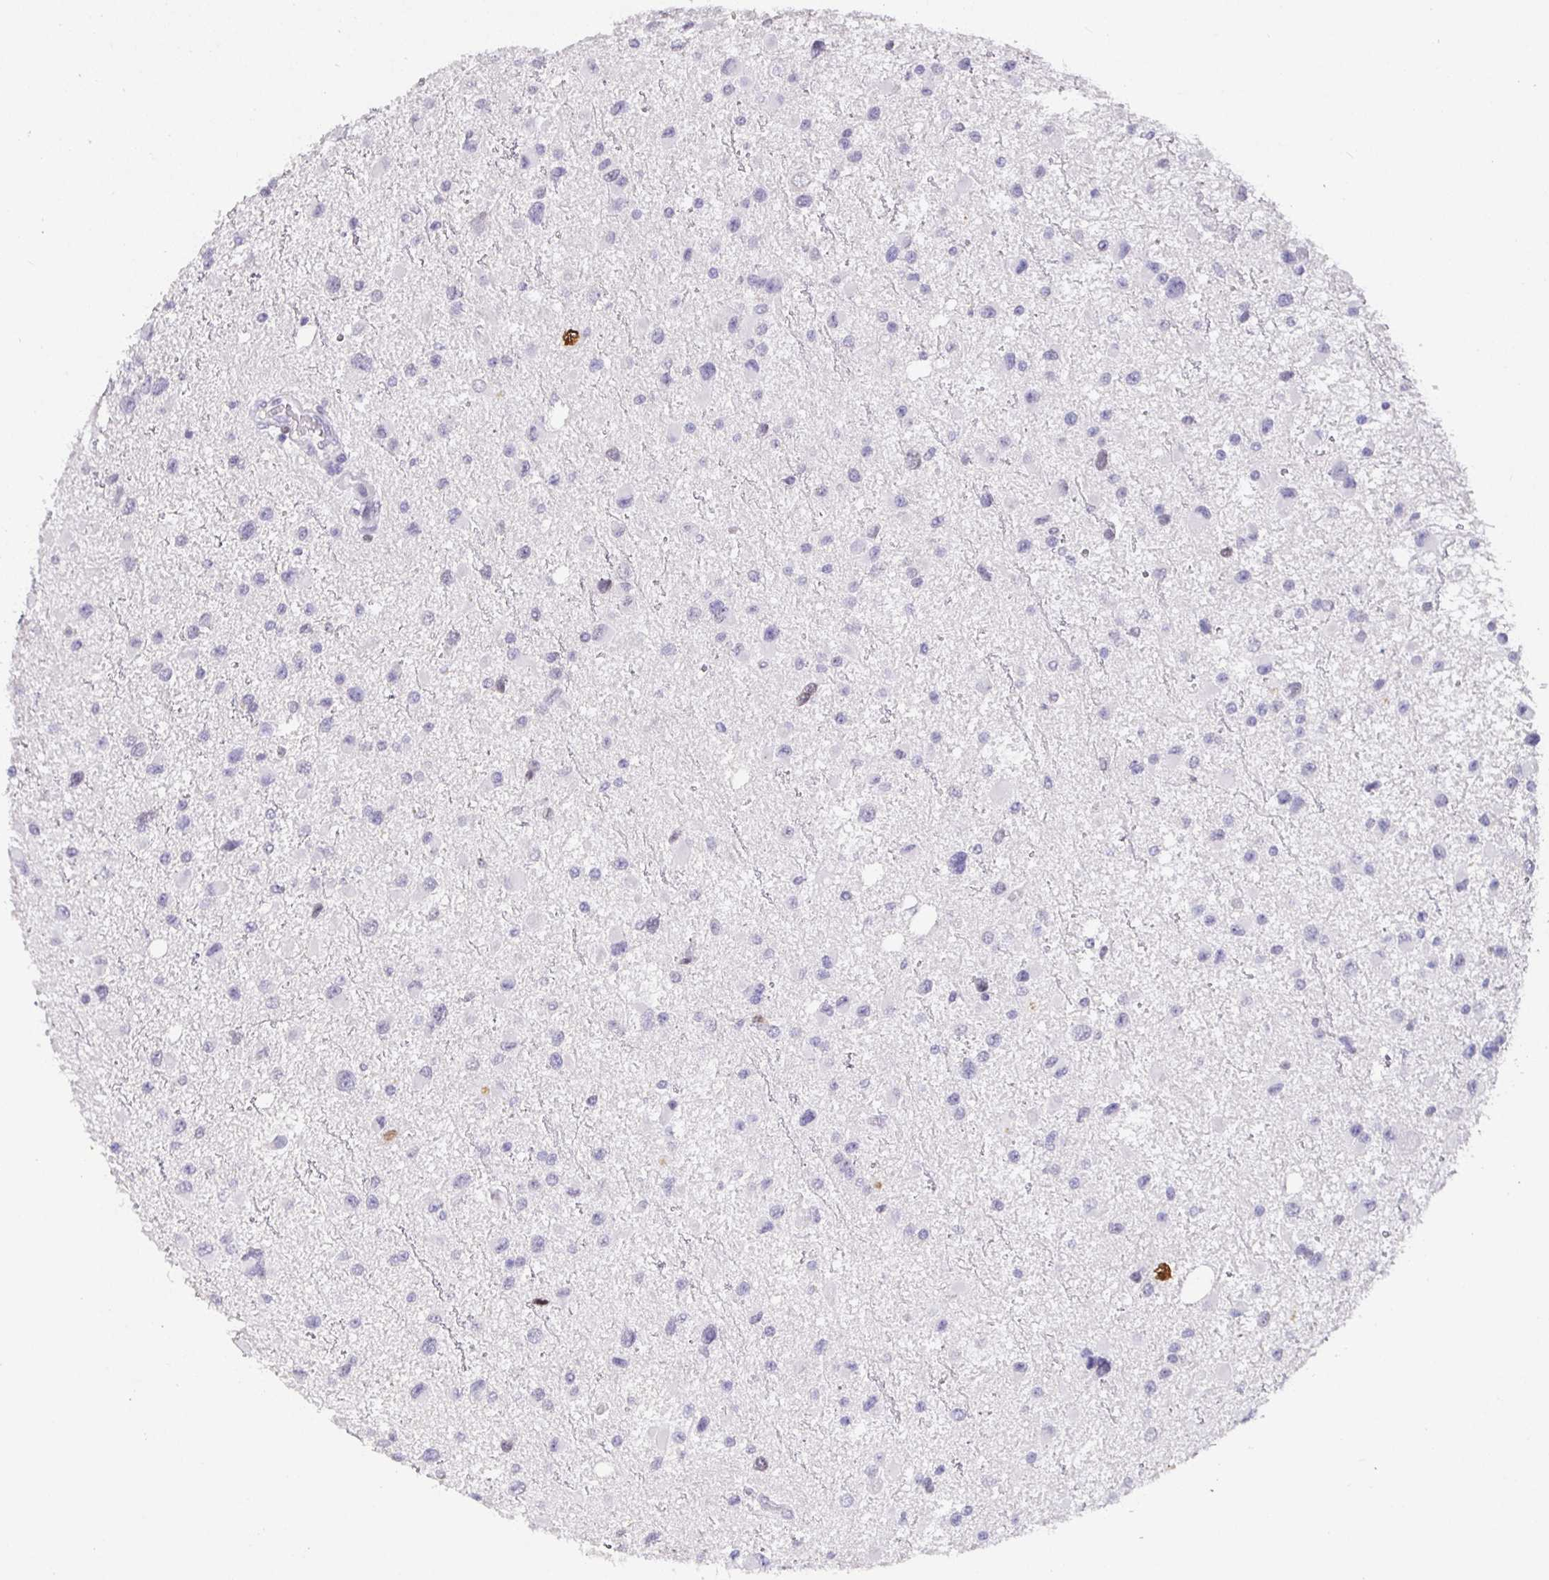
{"staining": {"intensity": "negative", "quantity": "none", "location": "none"}, "tissue": "glioma", "cell_type": "Tumor cells", "image_type": "cancer", "snomed": [{"axis": "morphology", "description": "Glioma, malignant, Low grade"}, {"axis": "topography", "description": "Brain"}], "caption": "Photomicrograph shows no significant protein expression in tumor cells of glioma. (DAB (3,3'-diaminobenzidine) immunohistochemistry (IHC) with hematoxylin counter stain).", "gene": "SATB1", "patient": {"sex": "female", "age": 32}}